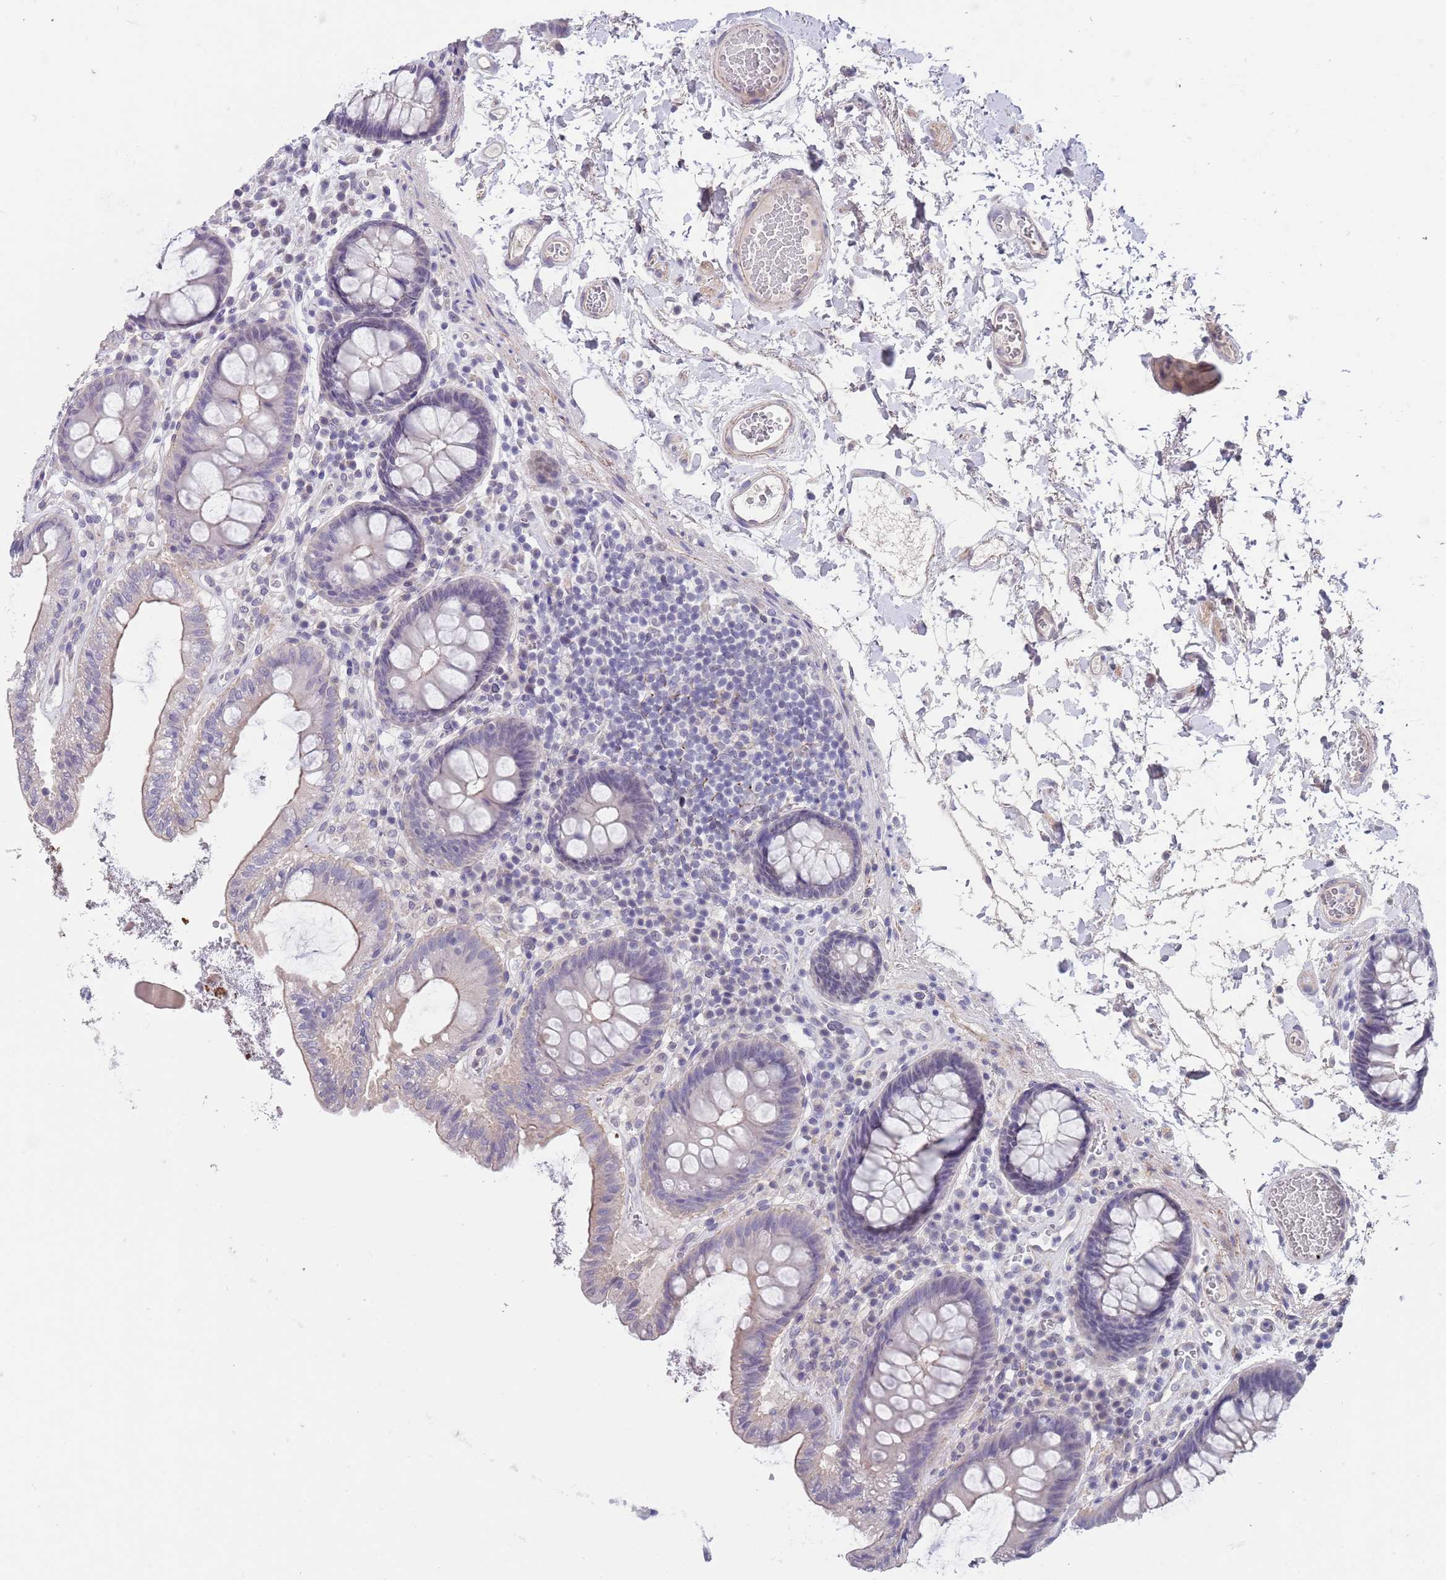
{"staining": {"intensity": "negative", "quantity": "none", "location": "none"}, "tissue": "colon", "cell_type": "Endothelial cells", "image_type": "normal", "snomed": [{"axis": "morphology", "description": "Normal tissue, NOS"}, {"axis": "topography", "description": "Colon"}], "caption": "Protein analysis of benign colon exhibits no significant positivity in endothelial cells.", "gene": "RNF169", "patient": {"sex": "male", "age": 84}}